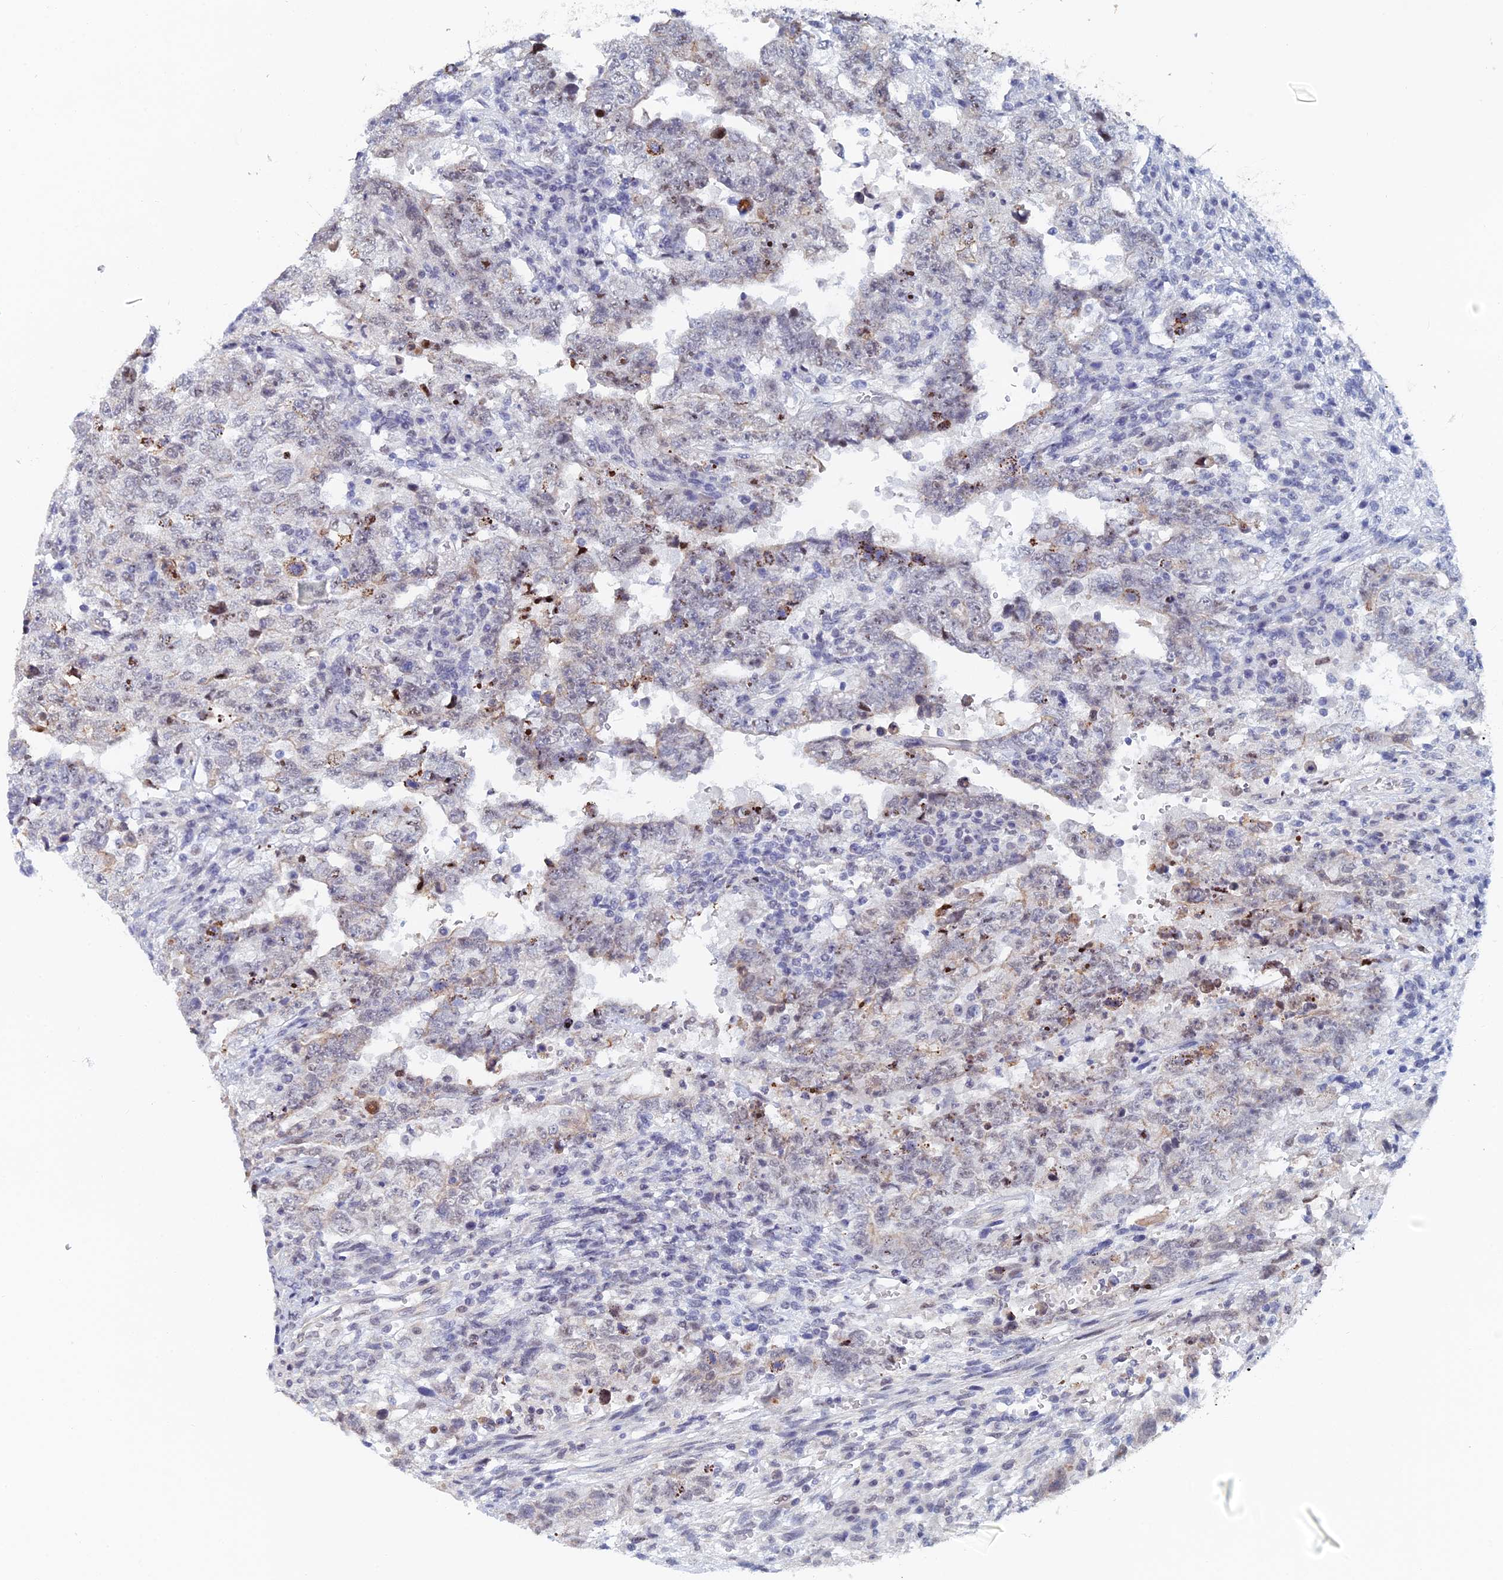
{"staining": {"intensity": "negative", "quantity": "none", "location": "none"}, "tissue": "testis cancer", "cell_type": "Tumor cells", "image_type": "cancer", "snomed": [{"axis": "morphology", "description": "Carcinoma, Embryonal, NOS"}, {"axis": "topography", "description": "Testis"}], "caption": "Tumor cells show no significant positivity in testis cancer (embryonal carcinoma).", "gene": "GMNC", "patient": {"sex": "male", "age": 26}}